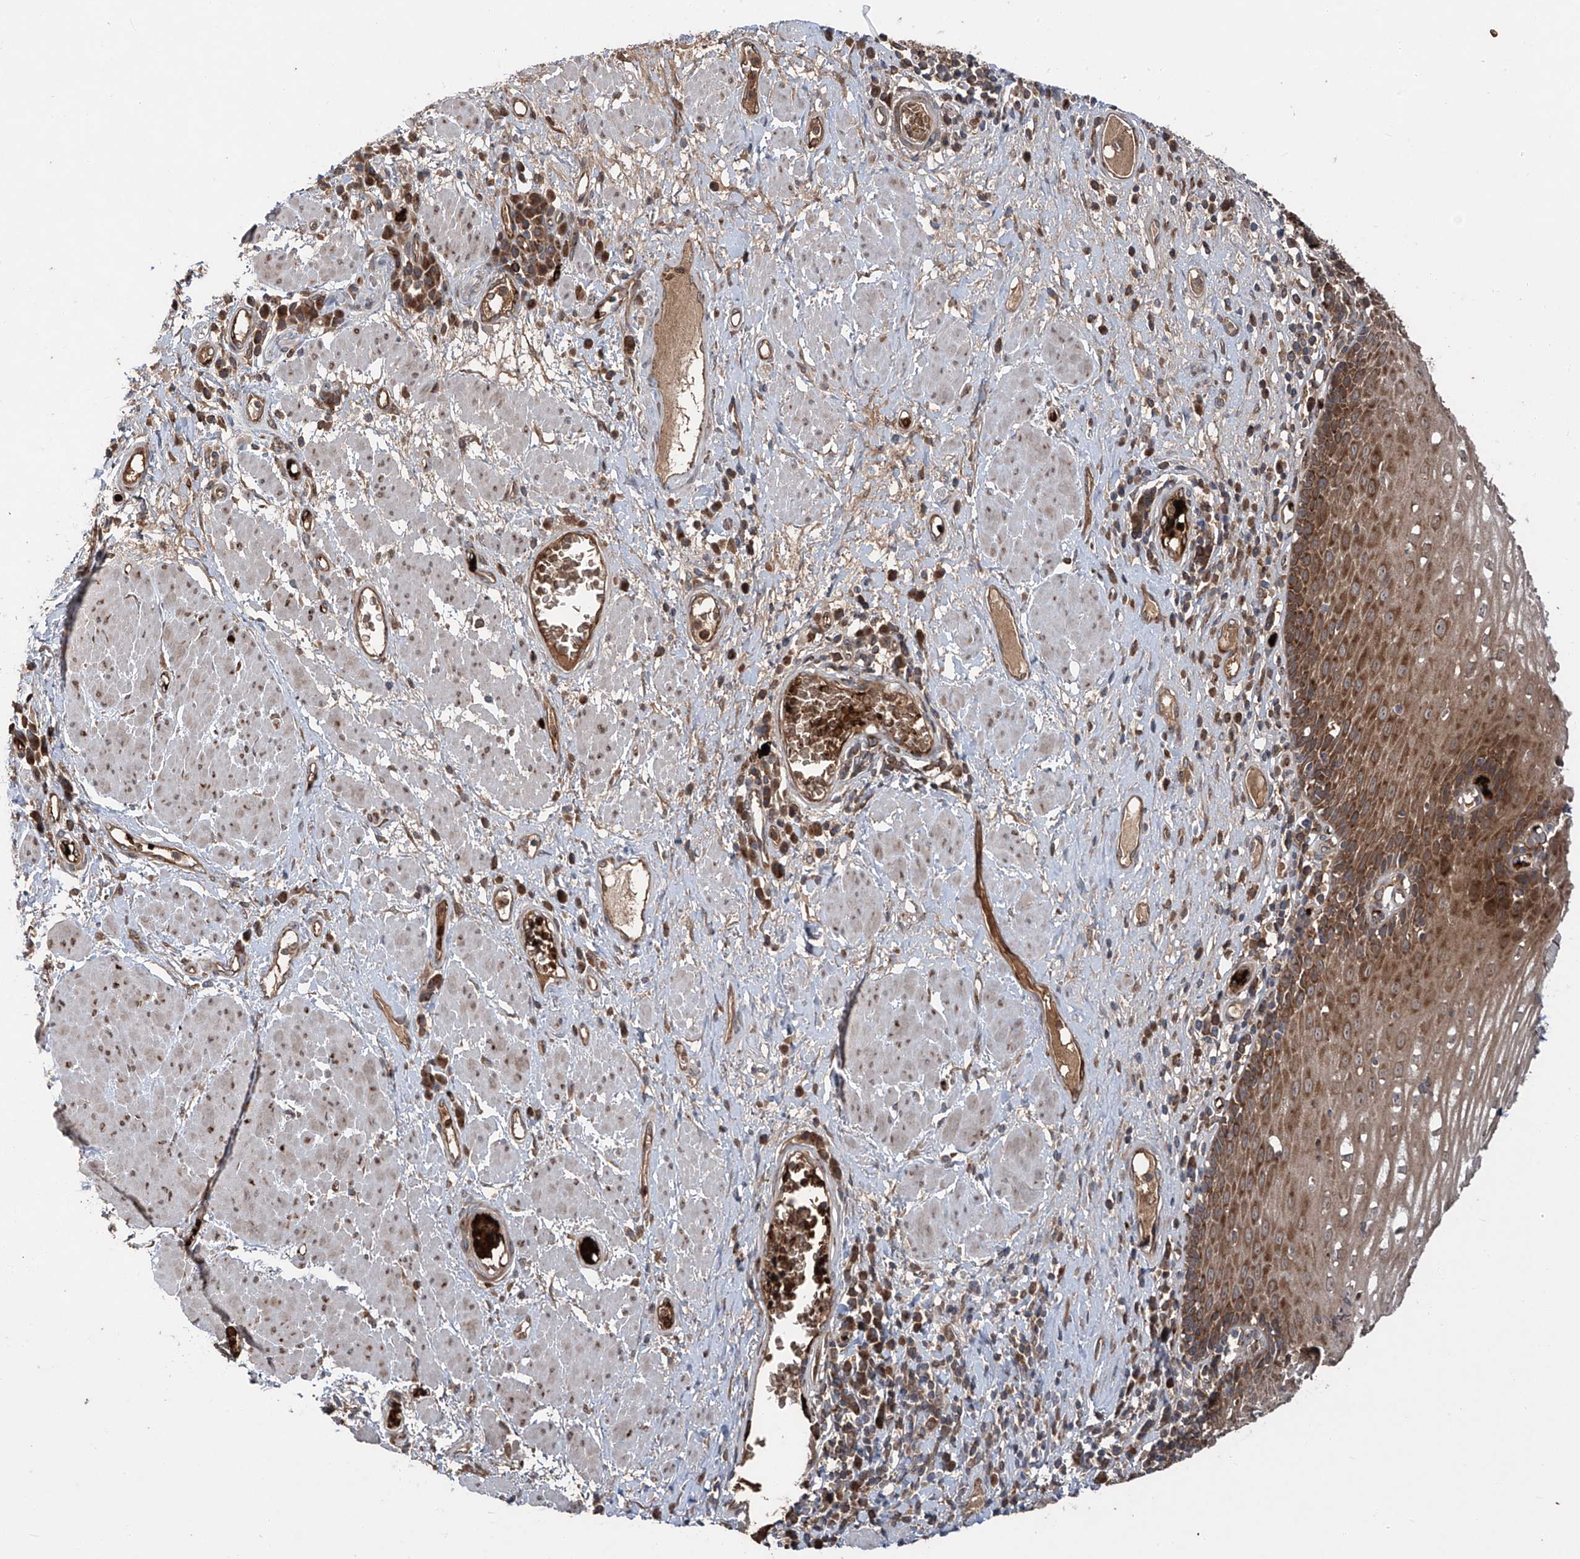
{"staining": {"intensity": "moderate", "quantity": ">75%", "location": "cytoplasmic/membranous"}, "tissue": "esophagus", "cell_type": "Squamous epithelial cells", "image_type": "normal", "snomed": [{"axis": "morphology", "description": "Normal tissue, NOS"}, {"axis": "morphology", "description": "Adenocarcinoma, NOS"}, {"axis": "topography", "description": "Esophagus"}], "caption": "Protein positivity by immunohistochemistry (IHC) displays moderate cytoplasmic/membranous staining in approximately >75% of squamous epithelial cells in normal esophagus.", "gene": "ZDHHC9", "patient": {"sex": "male", "age": 62}}